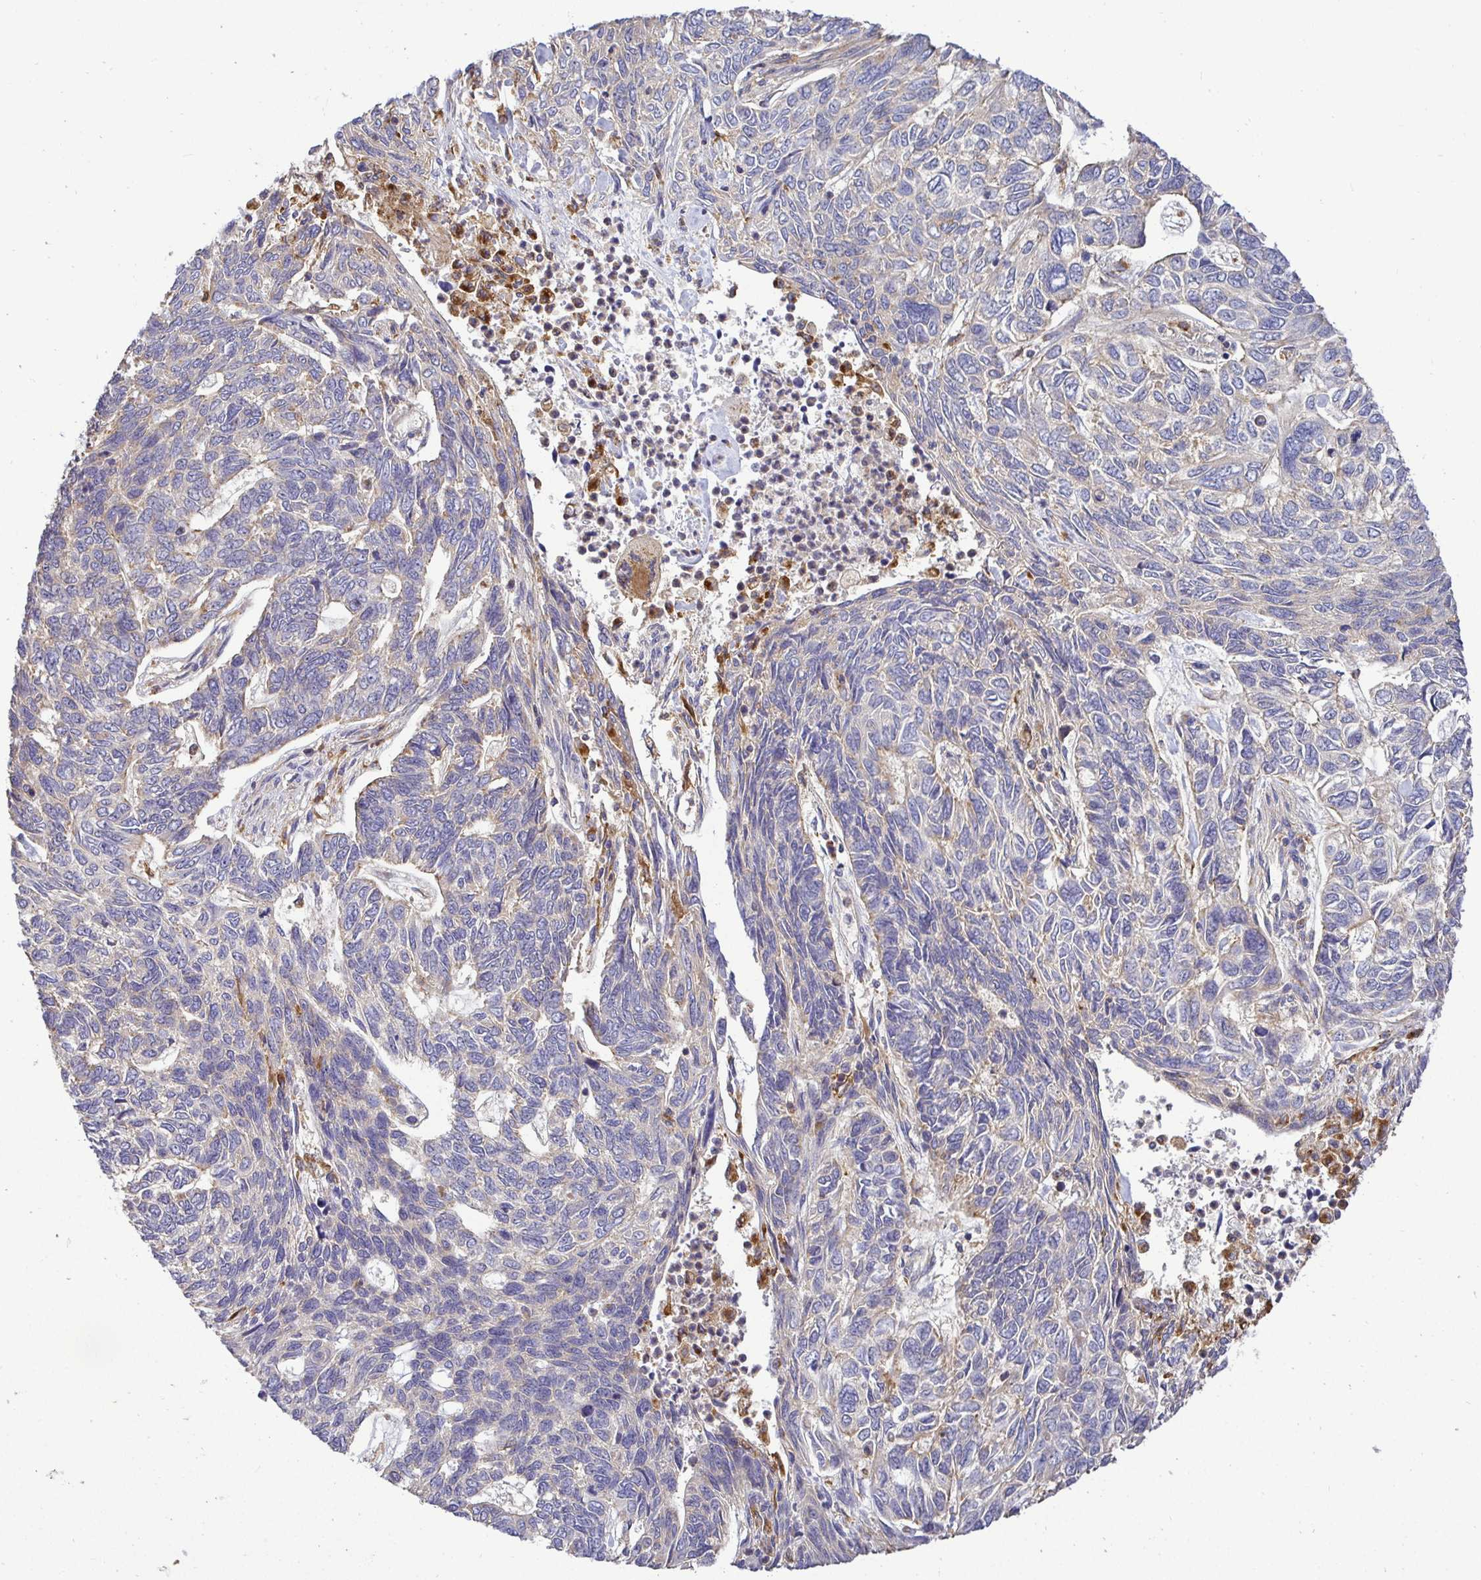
{"staining": {"intensity": "negative", "quantity": "none", "location": "none"}, "tissue": "skin cancer", "cell_type": "Tumor cells", "image_type": "cancer", "snomed": [{"axis": "morphology", "description": "Basal cell carcinoma"}, {"axis": "topography", "description": "Skin"}], "caption": "This is an IHC micrograph of human skin cancer. There is no positivity in tumor cells.", "gene": "ATP6V1F", "patient": {"sex": "female", "age": 65}}